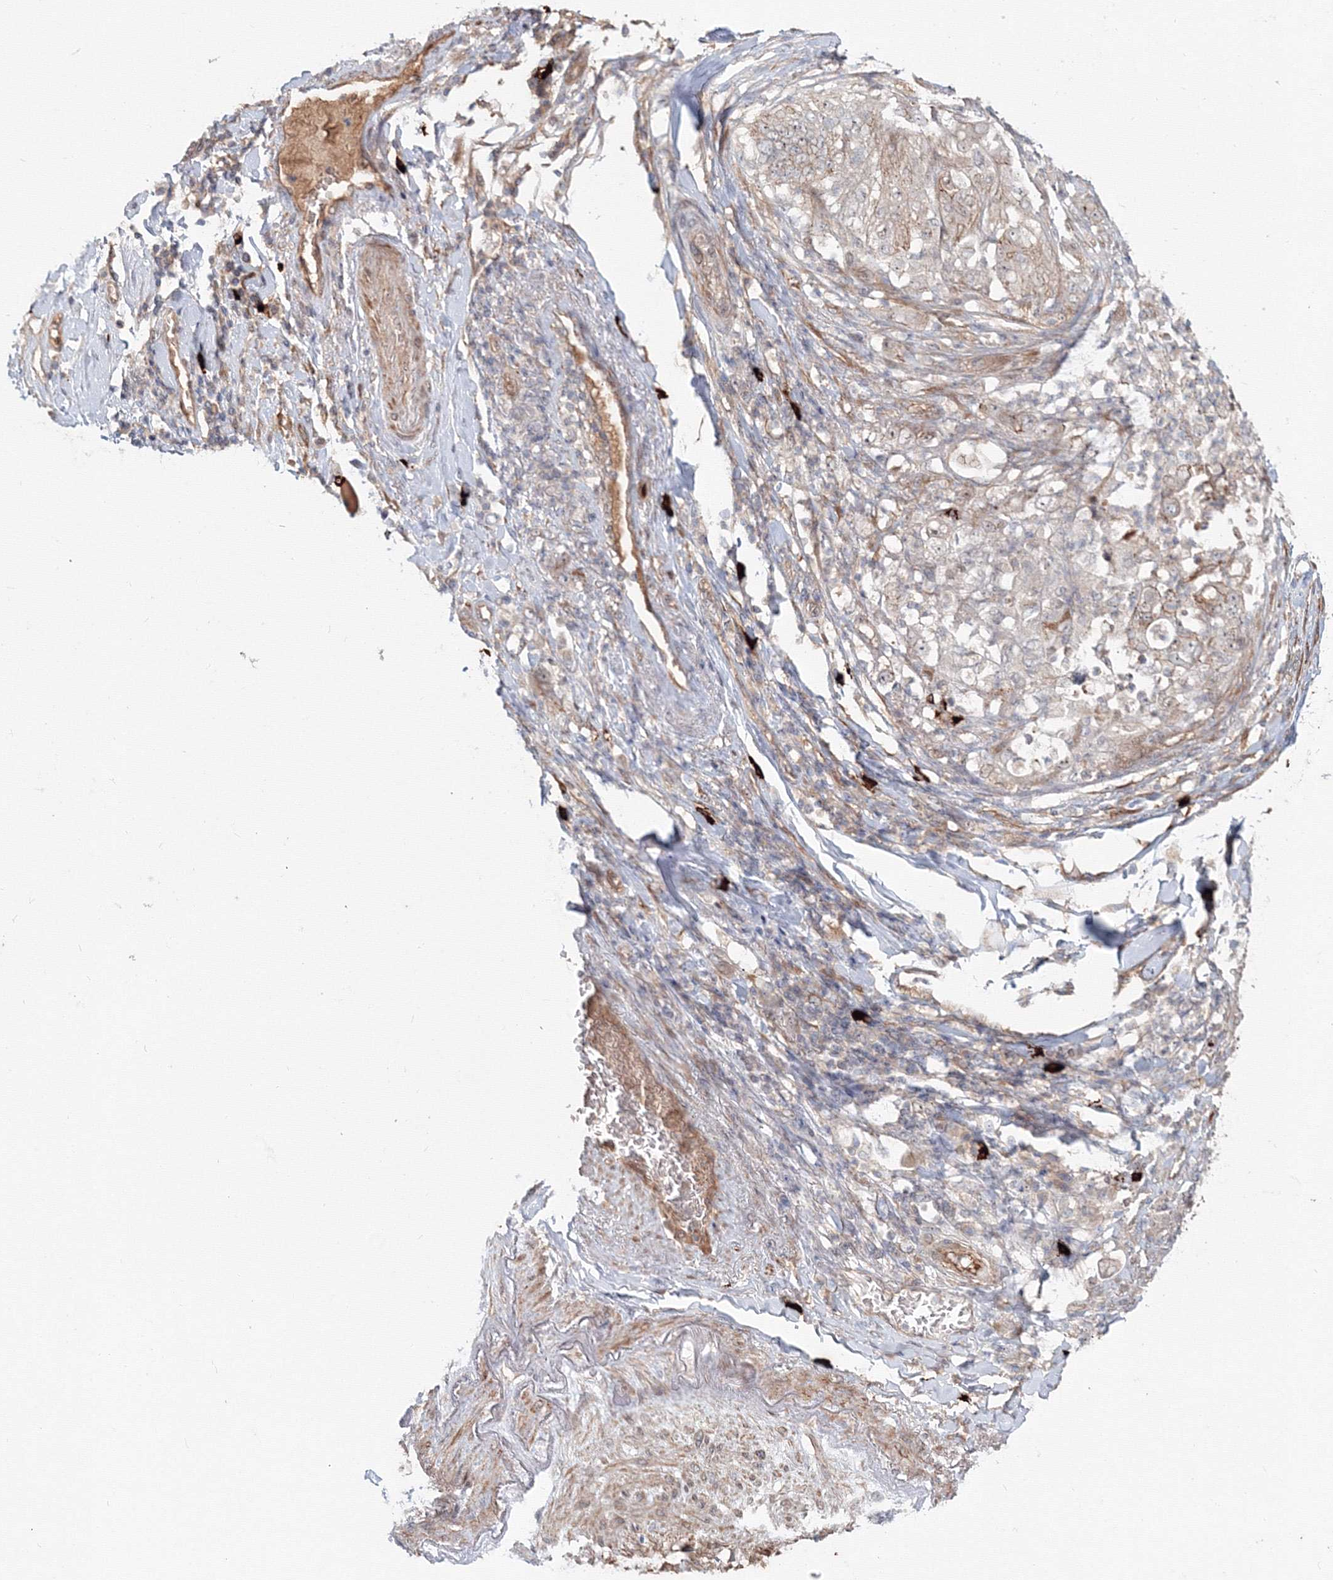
{"staining": {"intensity": "weak", "quantity": "<25%", "location": "cytoplasmic/membranous"}, "tissue": "stomach cancer", "cell_type": "Tumor cells", "image_type": "cancer", "snomed": [{"axis": "morphology", "description": "Adenocarcinoma, NOS"}, {"axis": "topography", "description": "Stomach"}], "caption": "The immunohistochemistry image has no significant expression in tumor cells of stomach cancer (adenocarcinoma) tissue.", "gene": "SH3PXD2A", "patient": {"sex": "female", "age": 73}}